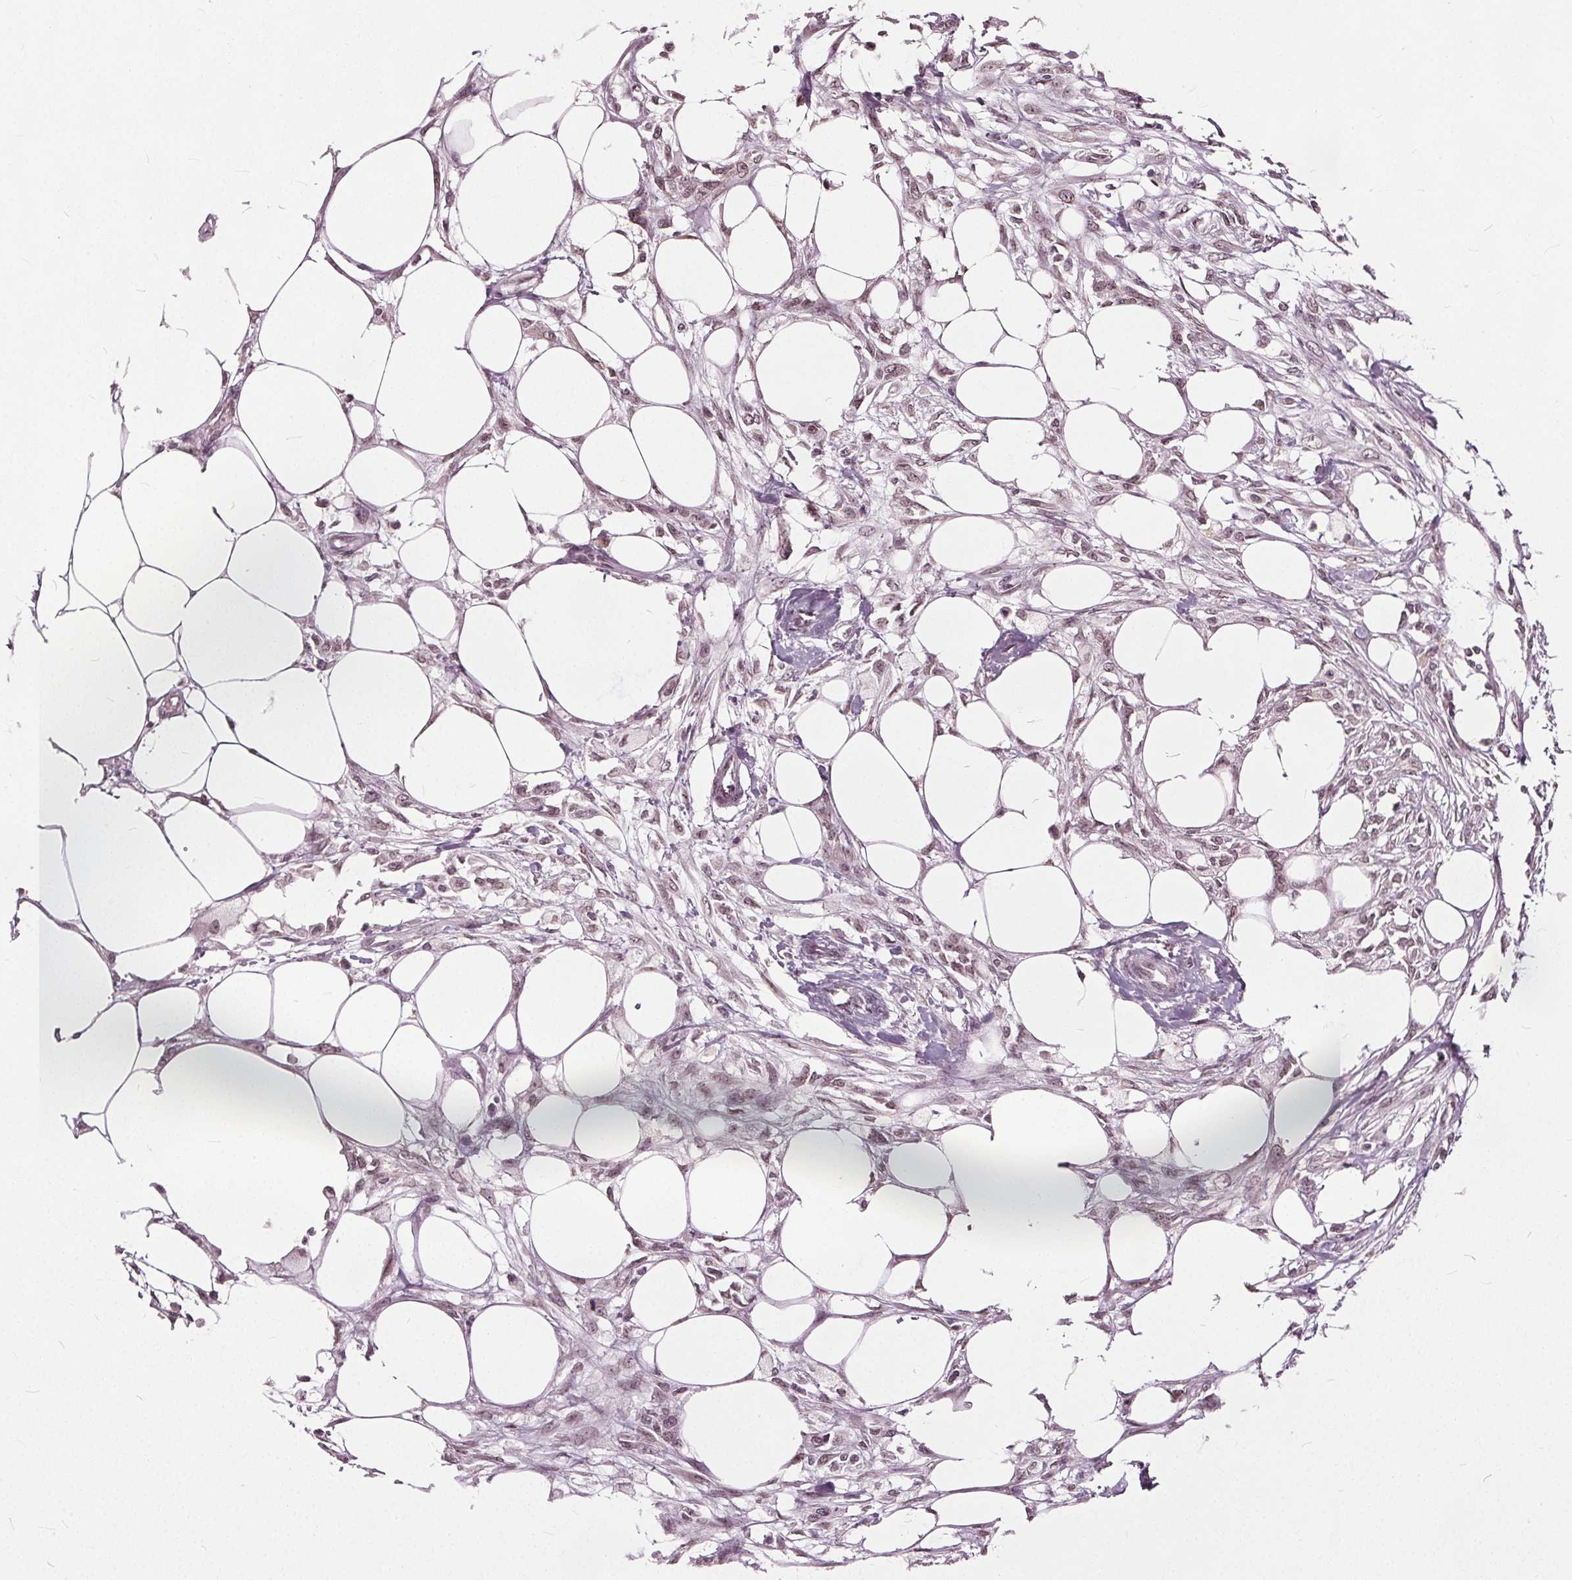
{"staining": {"intensity": "weak", "quantity": ">75%", "location": "cytoplasmic/membranous,nuclear"}, "tissue": "skin cancer", "cell_type": "Tumor cells", "image_type": "cancer", "snomed": [{"axis": "morphology", "description": "Squamous cell carcinoma, NOS"}, {"axis": "topography", "description": "Skin"}], "caption": "There is low levels of weak cytoplasmic/membranous and nuclear positivity in tumor cells of skin squamous cell carcinoma, as demonstrated by immunohistochemical staining (brown color).", "gene": "TTC39C", "patient": {"sex": "female", "age": 59}}